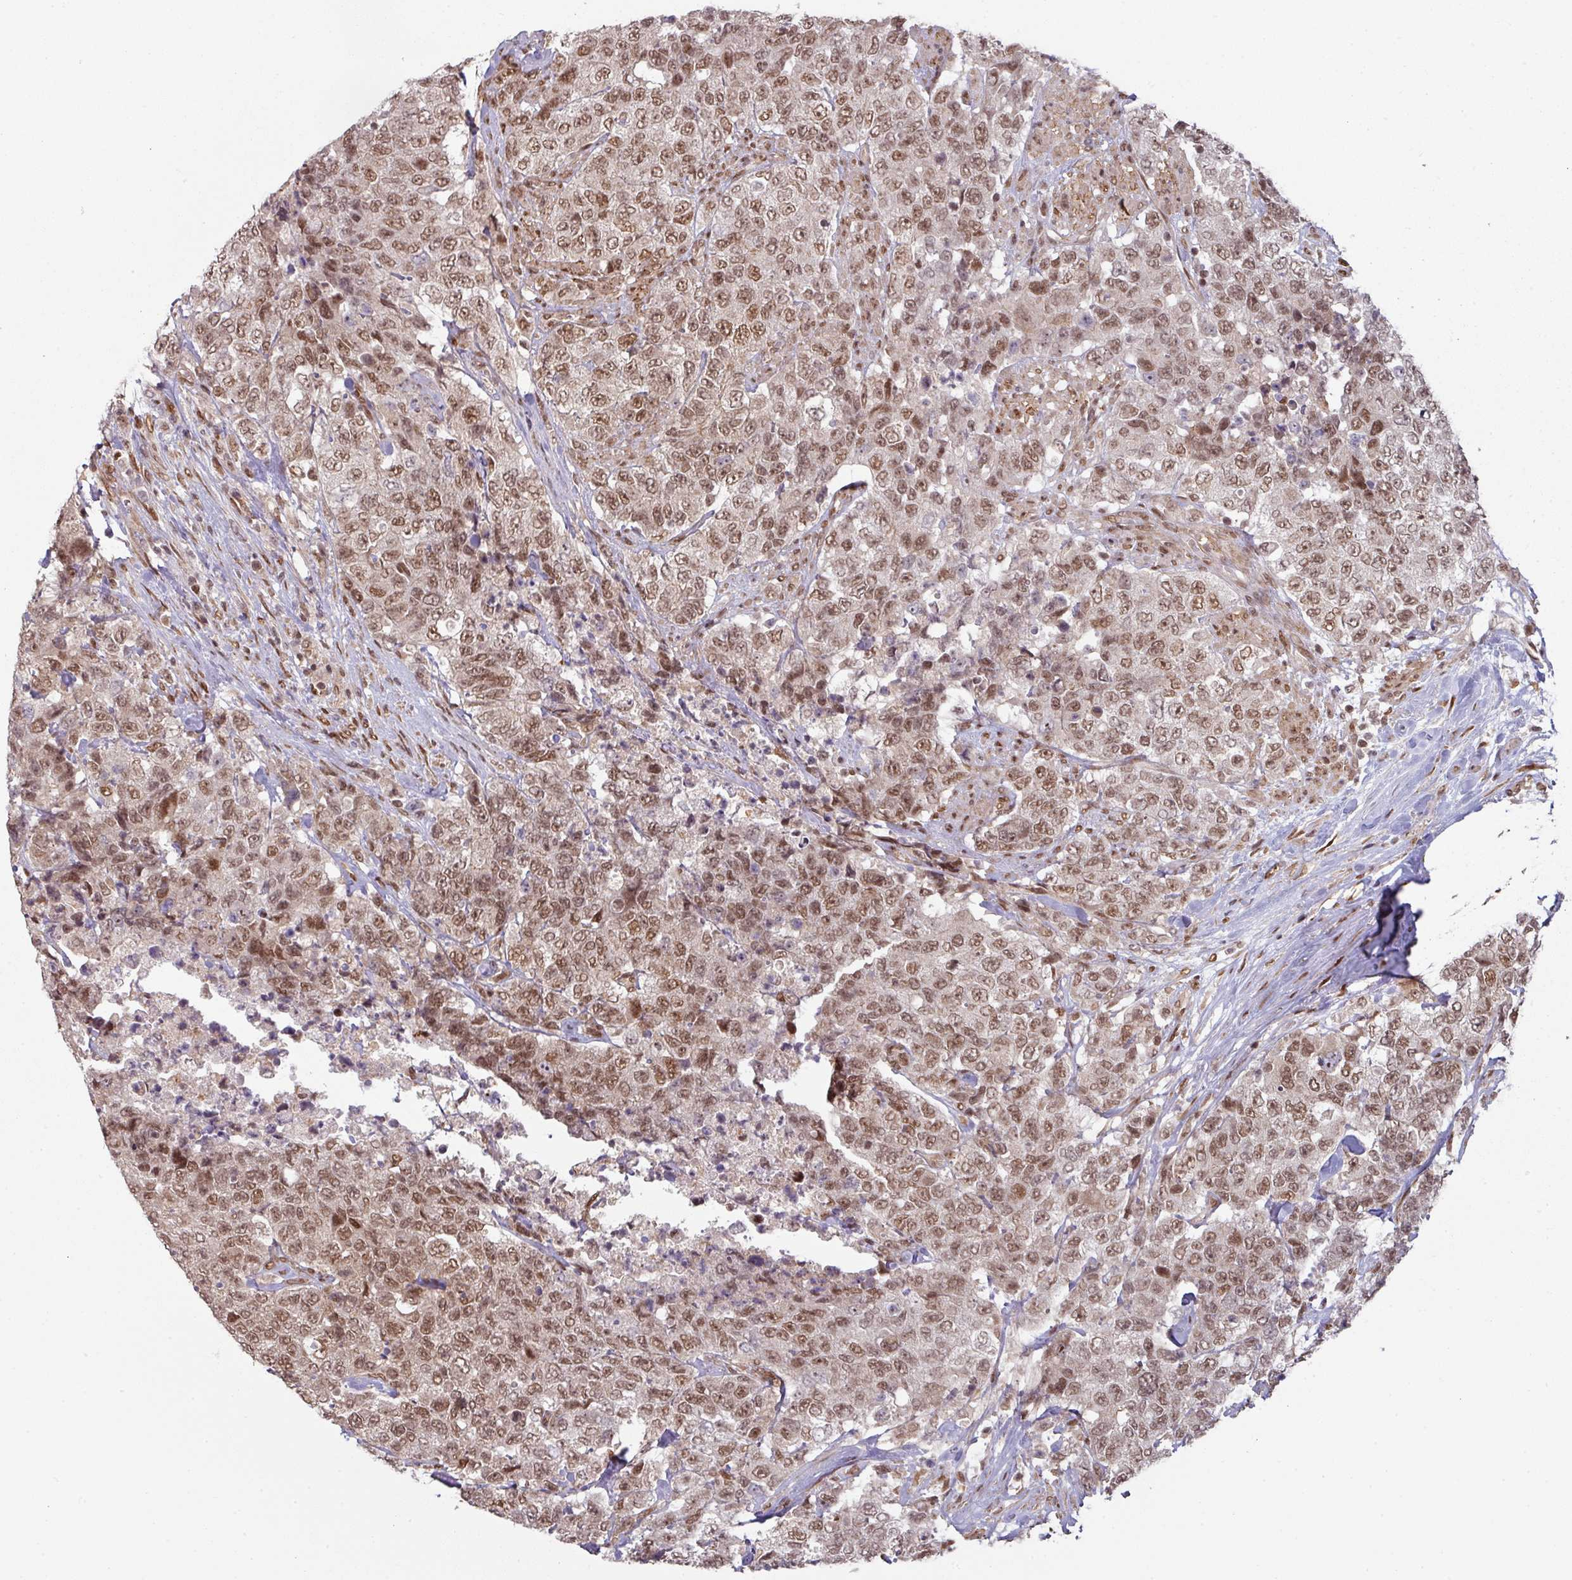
{"staining": {"intensity": "moderate", "quantity": ">75%", "location": "nuclear"}, "tissue": "urothelial cancer", "cell_type": "Tumor cells", "image_type": "cancer", "snomed": [{"axis": "morphology", "description": "Urothelial carcinoma, High grade"}, {"axis": "topography", "description": "Urinary bladder"}], "caption": "Protein expression by IHC displays moderate nuclear positivity in about >75% of tumor cells in urothelial carcinoma (high-grade).", "gene": "SIK3", "patient": {"sex": "female", "age": 78}}